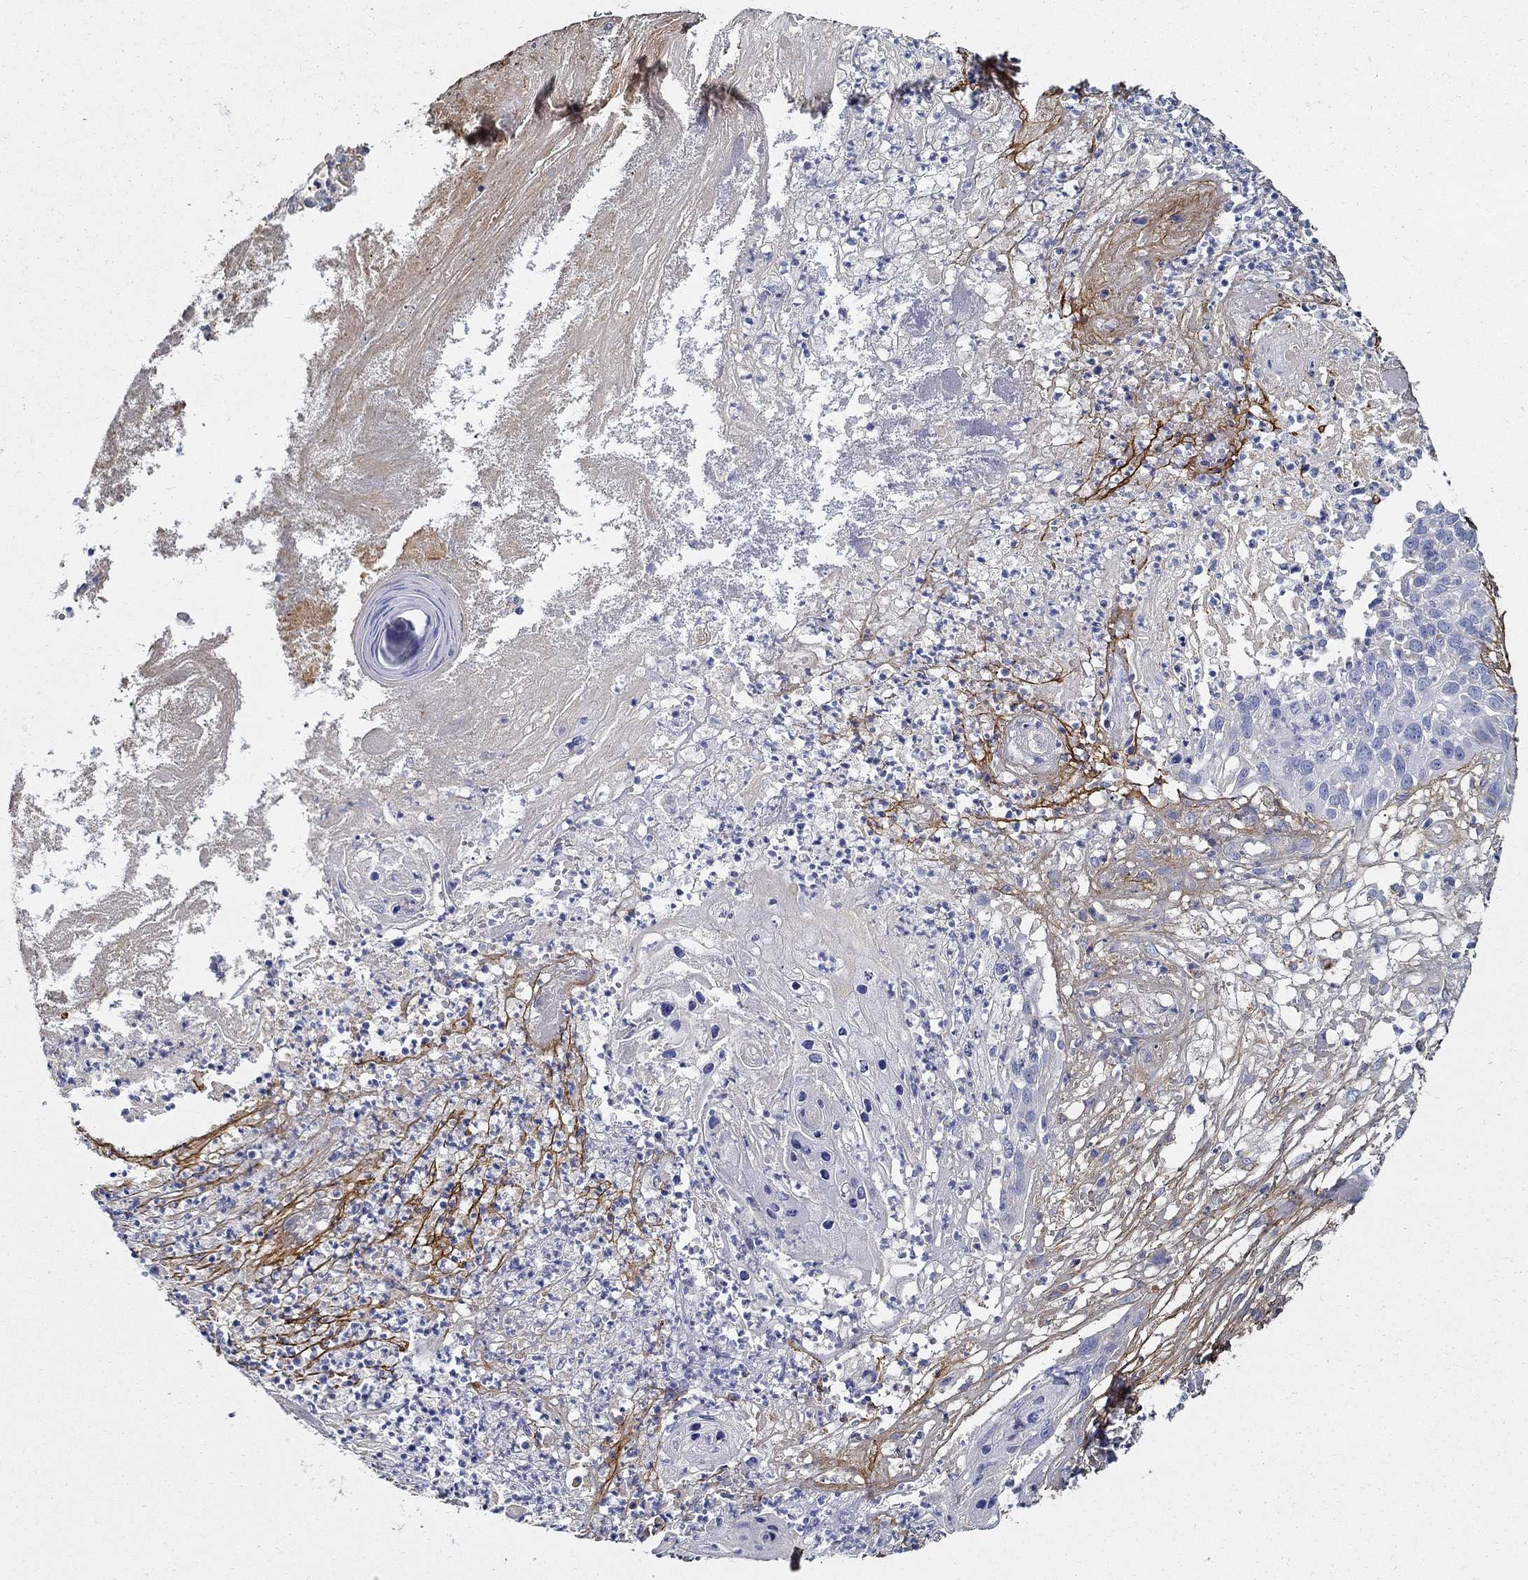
{"staining": {"intensity": "negative", "quantity": "none", "location": "none"}, "tissue": "skin cancer", "cell_type": "Tumor cells", "image_type": "cancer", "snomed": [{"axis": "morphology", "description": "Squamous cell carcinoma, NOS"}, {"axis": "topography", "description": "Skin"}], "caption": "DAB (3,3'-diaminobenzidine) immunohistochemical staining of human skin cancer (squamous cell carcinoma) demonstrates no significant staining in tumor cells. (DAB IHC with hematoxylin counter stain).", "gene": "TGFBI", "patient": {"sex": "male", "age": 92}}